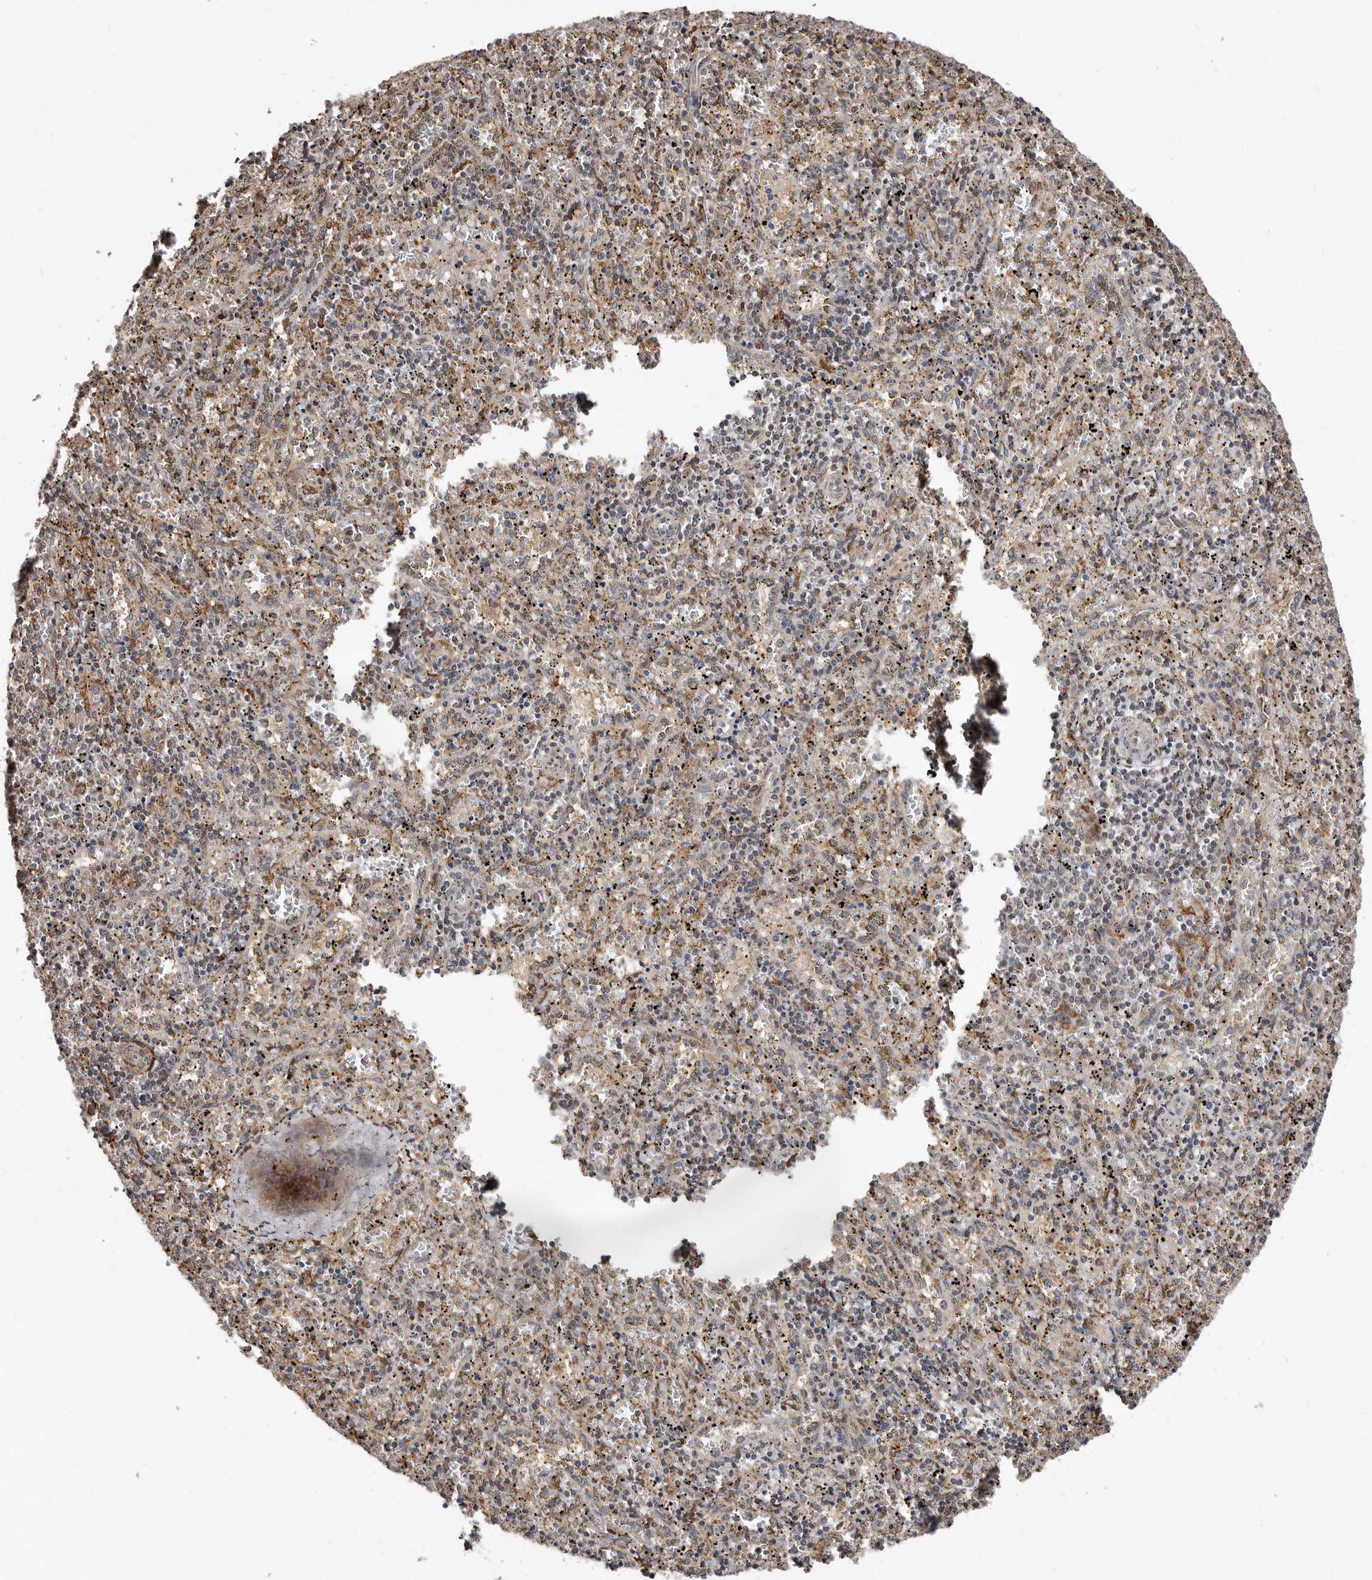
{"staining": {"intensity": "weak", "quantity": "<25%", "location": "cytoplasmic/membranous"}, "tissue": "spleen", "cell_type": "Cells in red pulp", "image_type": "normal", "snomed": [{"axis": "morphology", "description": "Normal tissue, NOS"}, {"axis": "topography", "description": "Spleen"}], "caption": "Immunohistochemistry (IHC) of benign human spleen exhibits no expression in cells in red pulp. Nuclei are stained in blue.", "gene": "RRM2B", "patient": {"sex": "male", "age": 11}}